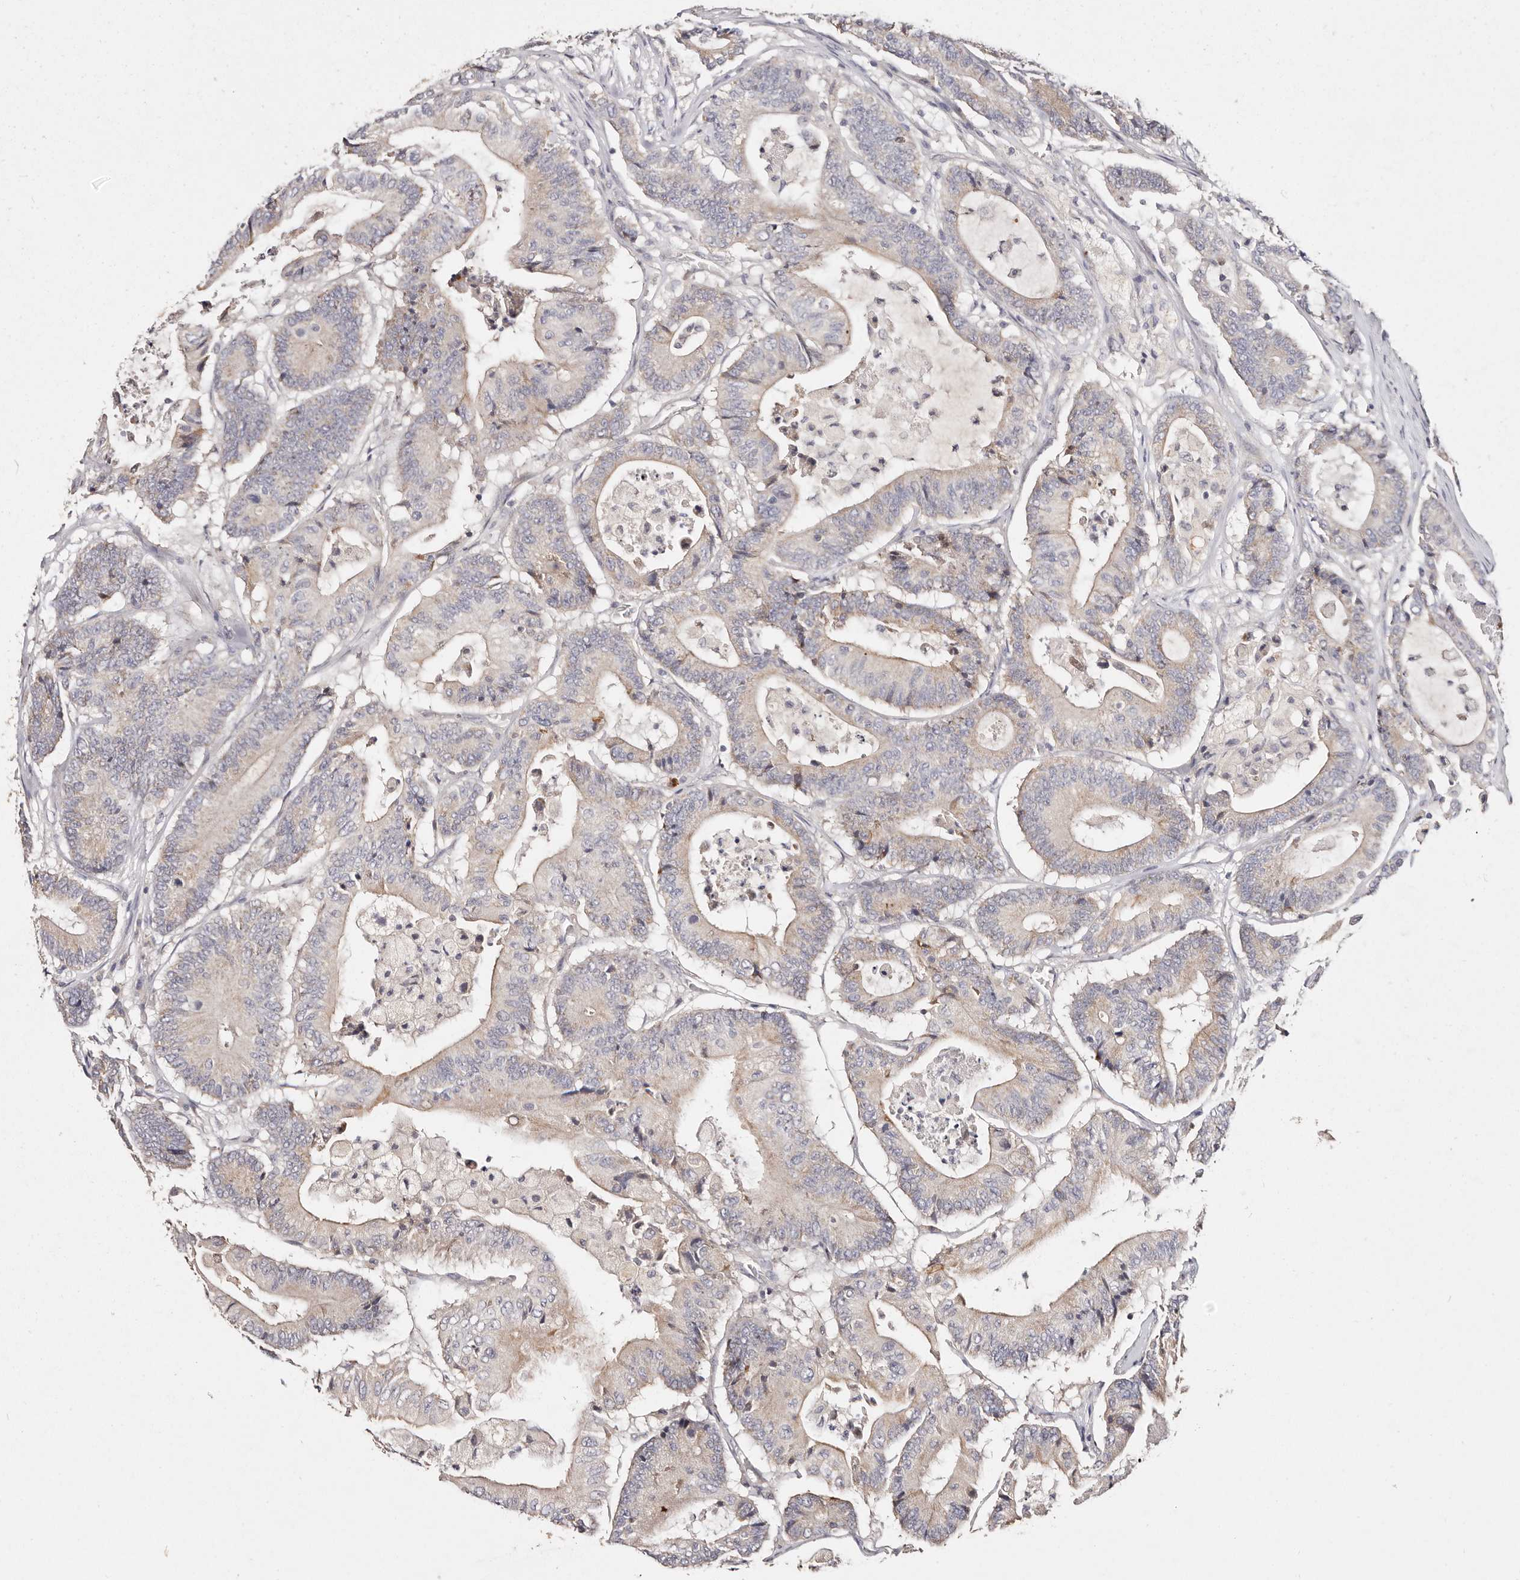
{"staining": {"intensity": "weak", "quantity": "25%-75%", "location": "cytoplasmic/membranous"}, "tissue": "colorectal cancer", "cell_type": "Tumor cells", "image_type": "cancer", "snomed": [{"axis": "morphology", "description": "Adenocarcinoma, NOS"}, {"axis": "topography", "description": "Colon"}], "caption": "Immunohistochemical staining of colorectal cancer (adenocarcinoma) exhibits low levels of weak cytoplasmic/membranous expression in approximately 25%-75% of tumor cells.", "gene": "VIPAS39", "patient": {"sex": "female", "age": 84}}